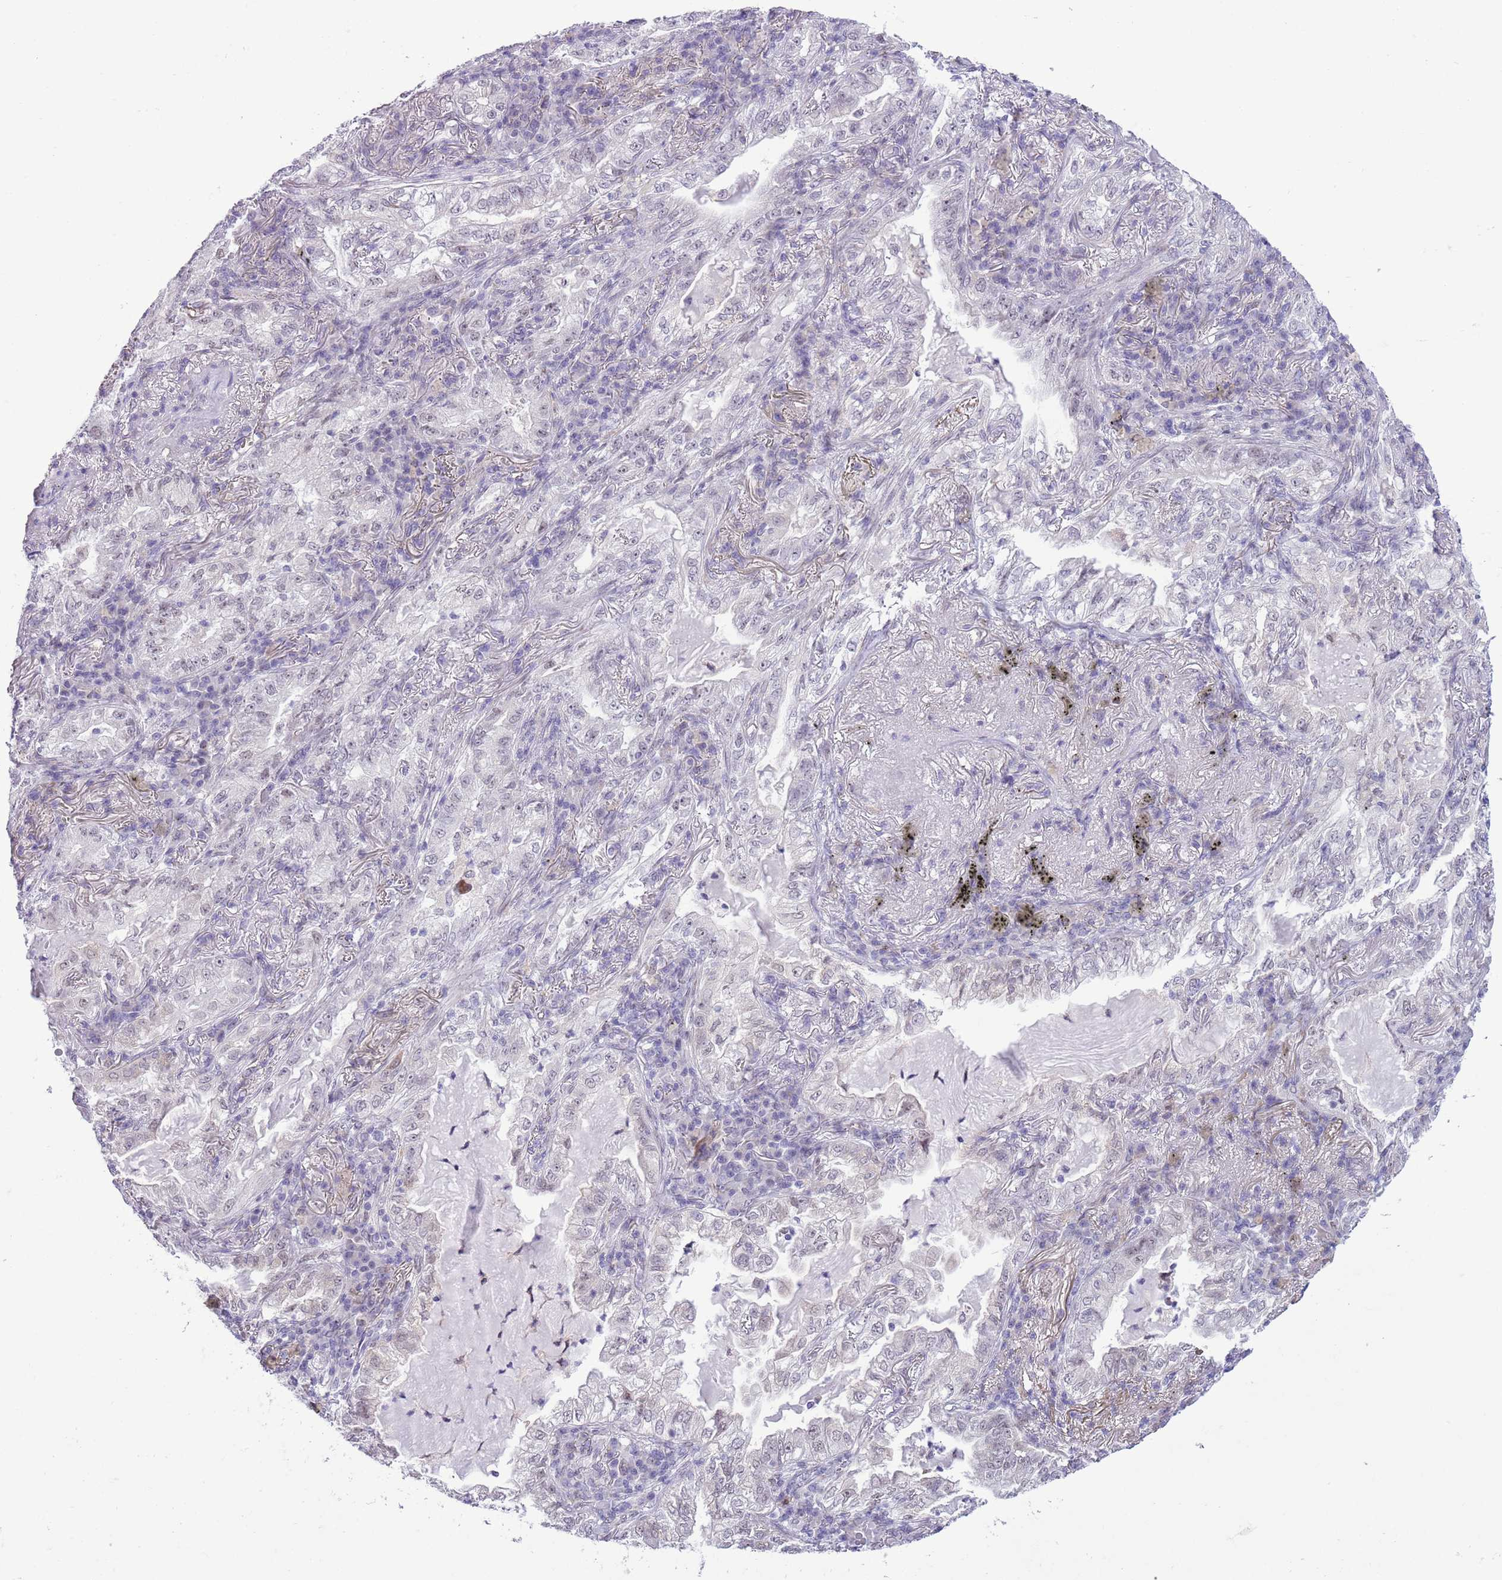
{"staining": {"intensity": "negative", "quantity": "none", "location": "none"}, "tissue": "lung cancer", "cell_type": "Tumor cells", "image_type": "cancer", "snomed": [{"axis": "morphology", "description": "Adenocarcinoma, NOS"}, {"axis": "topography", "description": "Lung"}], "caption": "A high-resolution photomicrograph shows immunohistochemistry staining of lung cancer (adenocarcinoma), which reveals no significant positivity in tumor cells.", "gene": "ZNF576", "patient": {"sex": "female", "age": 73}}